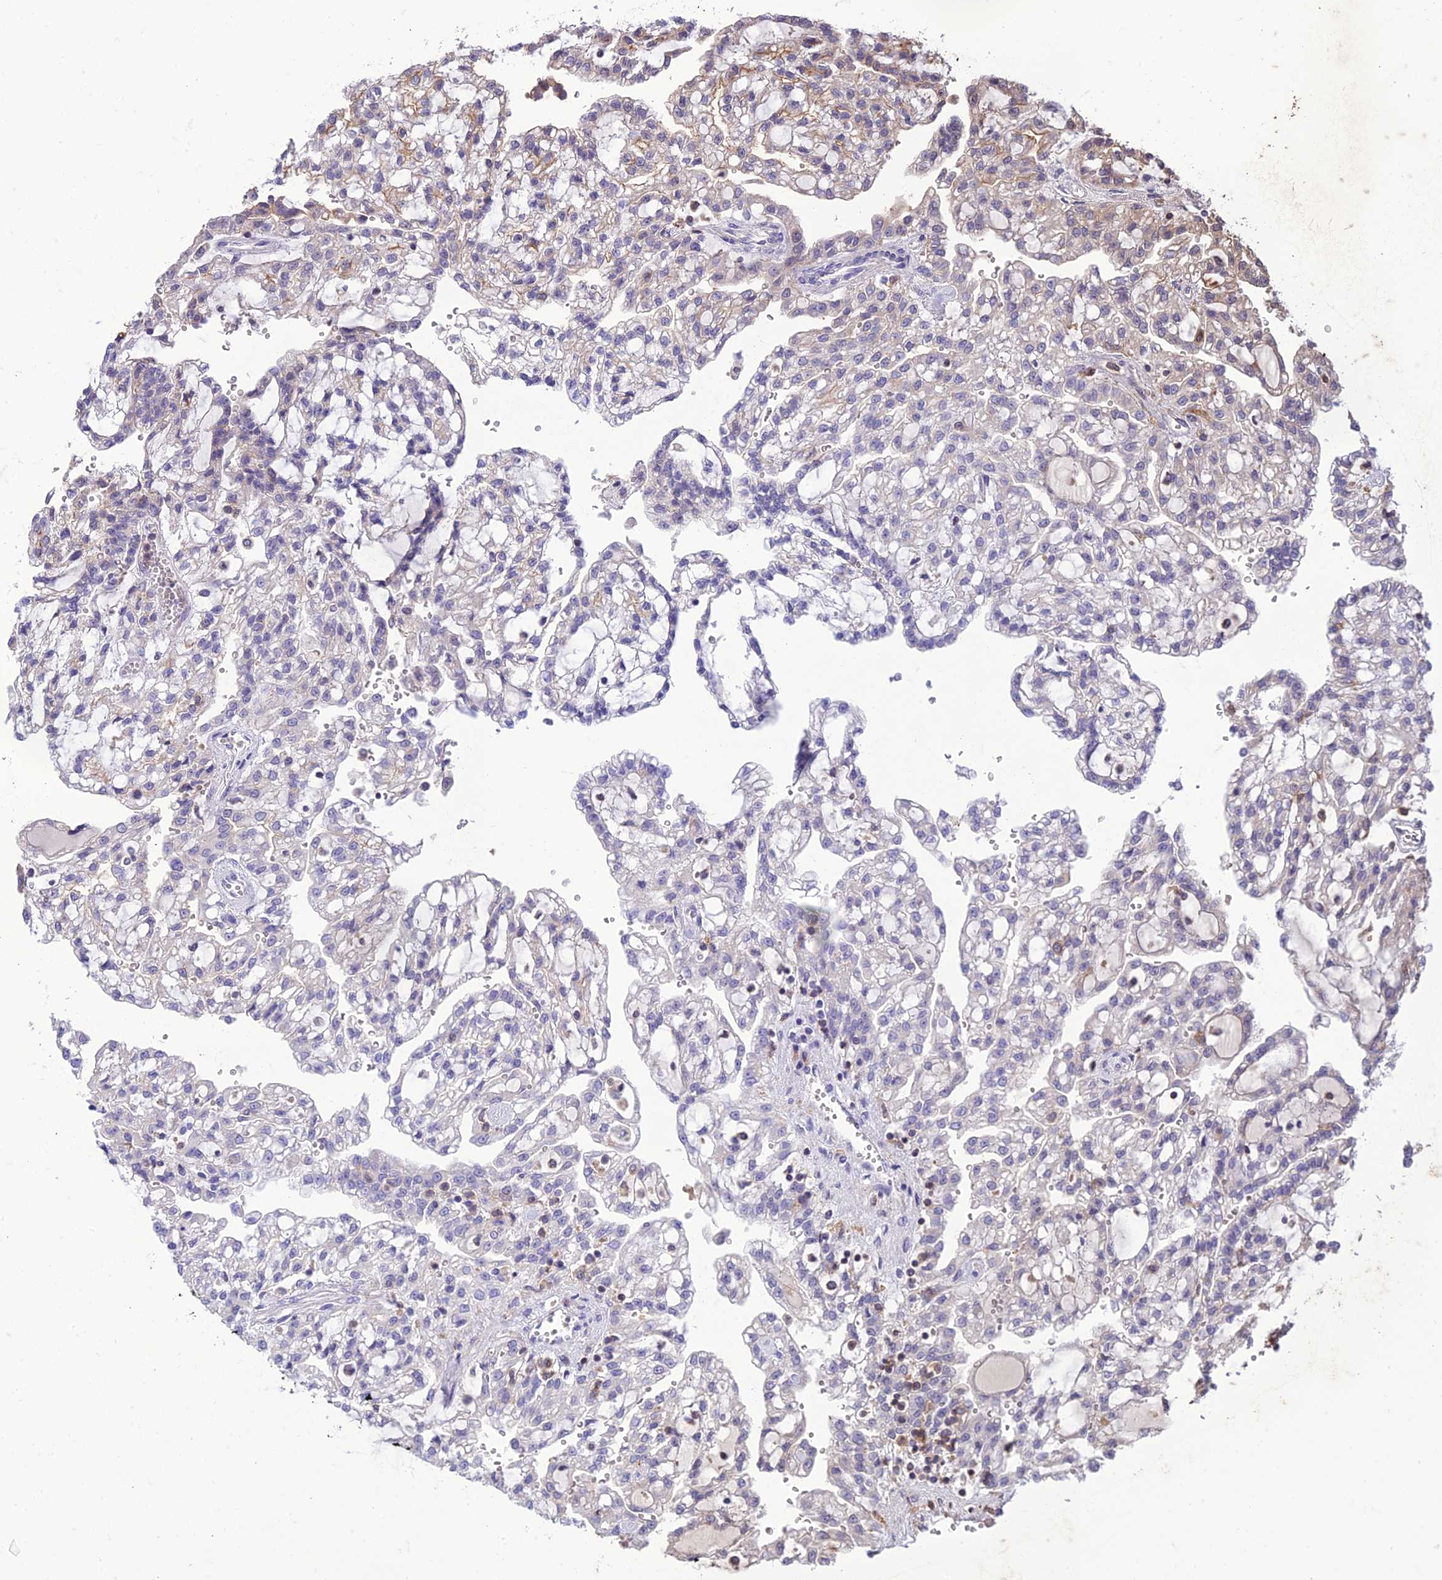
{"staining": {"intensity": "weak", "quantity": "<25%", "location": "cytoplasmic/membranous"}, "tissue": "renal cancer", "cell_type": "Tumor cells", "image_type": "cancer", "snomed": [{"axis": "morphology", "description": "Adenocarcinoma, NOS"}, {"axis": "topography", "description": "Kidney"}], "caption": "Human renal cancer (adenocarcinoma) stained for a protein using IHC reveals no positivity in tumor cells.", "gene": "IRAK3", "patient": {"sex": "male", "age": 63}}